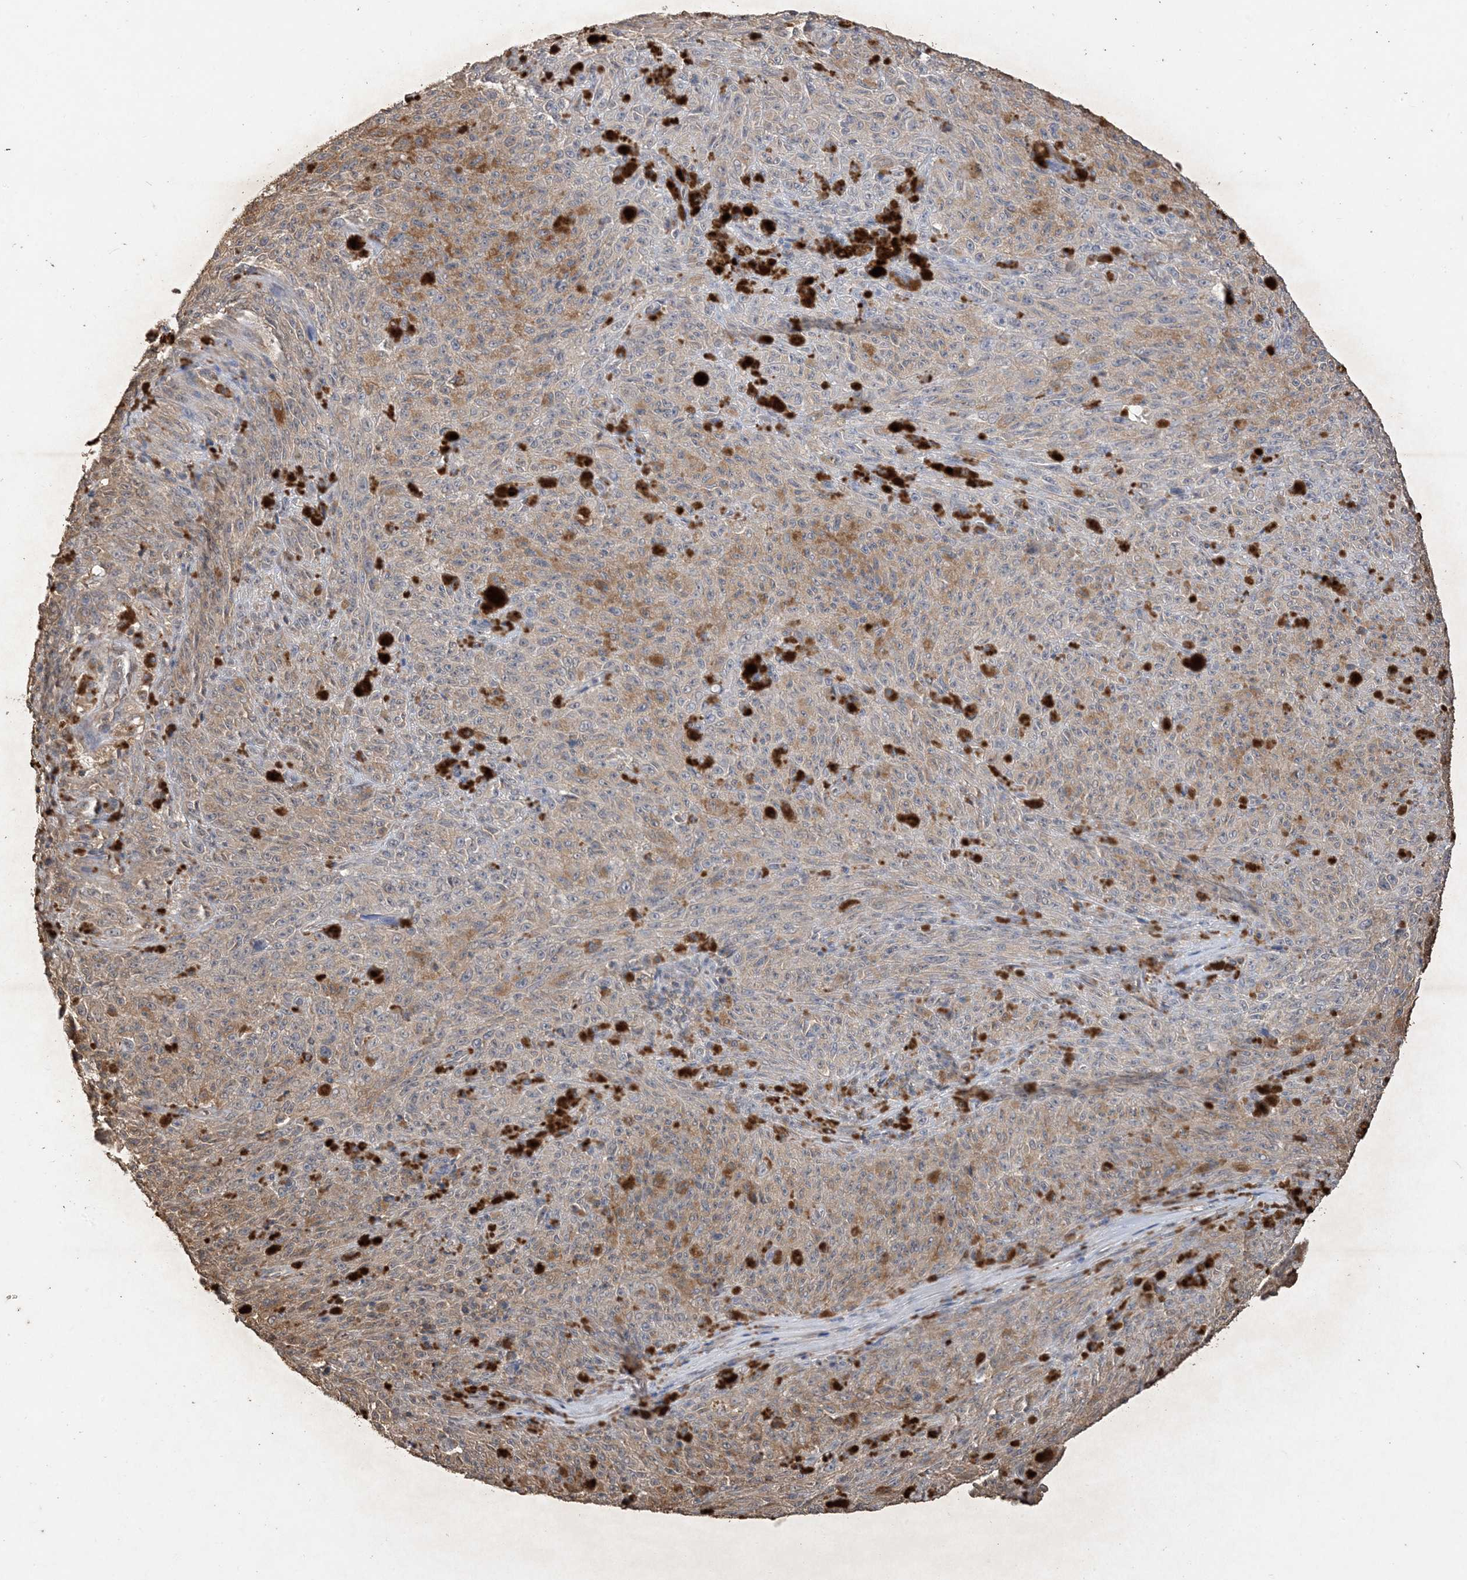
{"staining": {"intensity": "moderate", "quantity": "<25%", "location": "cytoplasmic/membranous"}, "tissue": "melanoma", "cell_type": "Tumor cells", "image_type": "cancer", "snomed": [{"axis": "morphology", "description": "Malignant melanoma, NOS"}, {"axis": "topography", "description": "Skin"}], "caption": "Protein positivity by immunohistochemistry (IHC) demonstrates moderate cytoplasmic/membranous expression in about <25% of tumor cells in malignant melanoma.", "gene": "HPS4", "patient": {"sex": "female", "age": 82}}